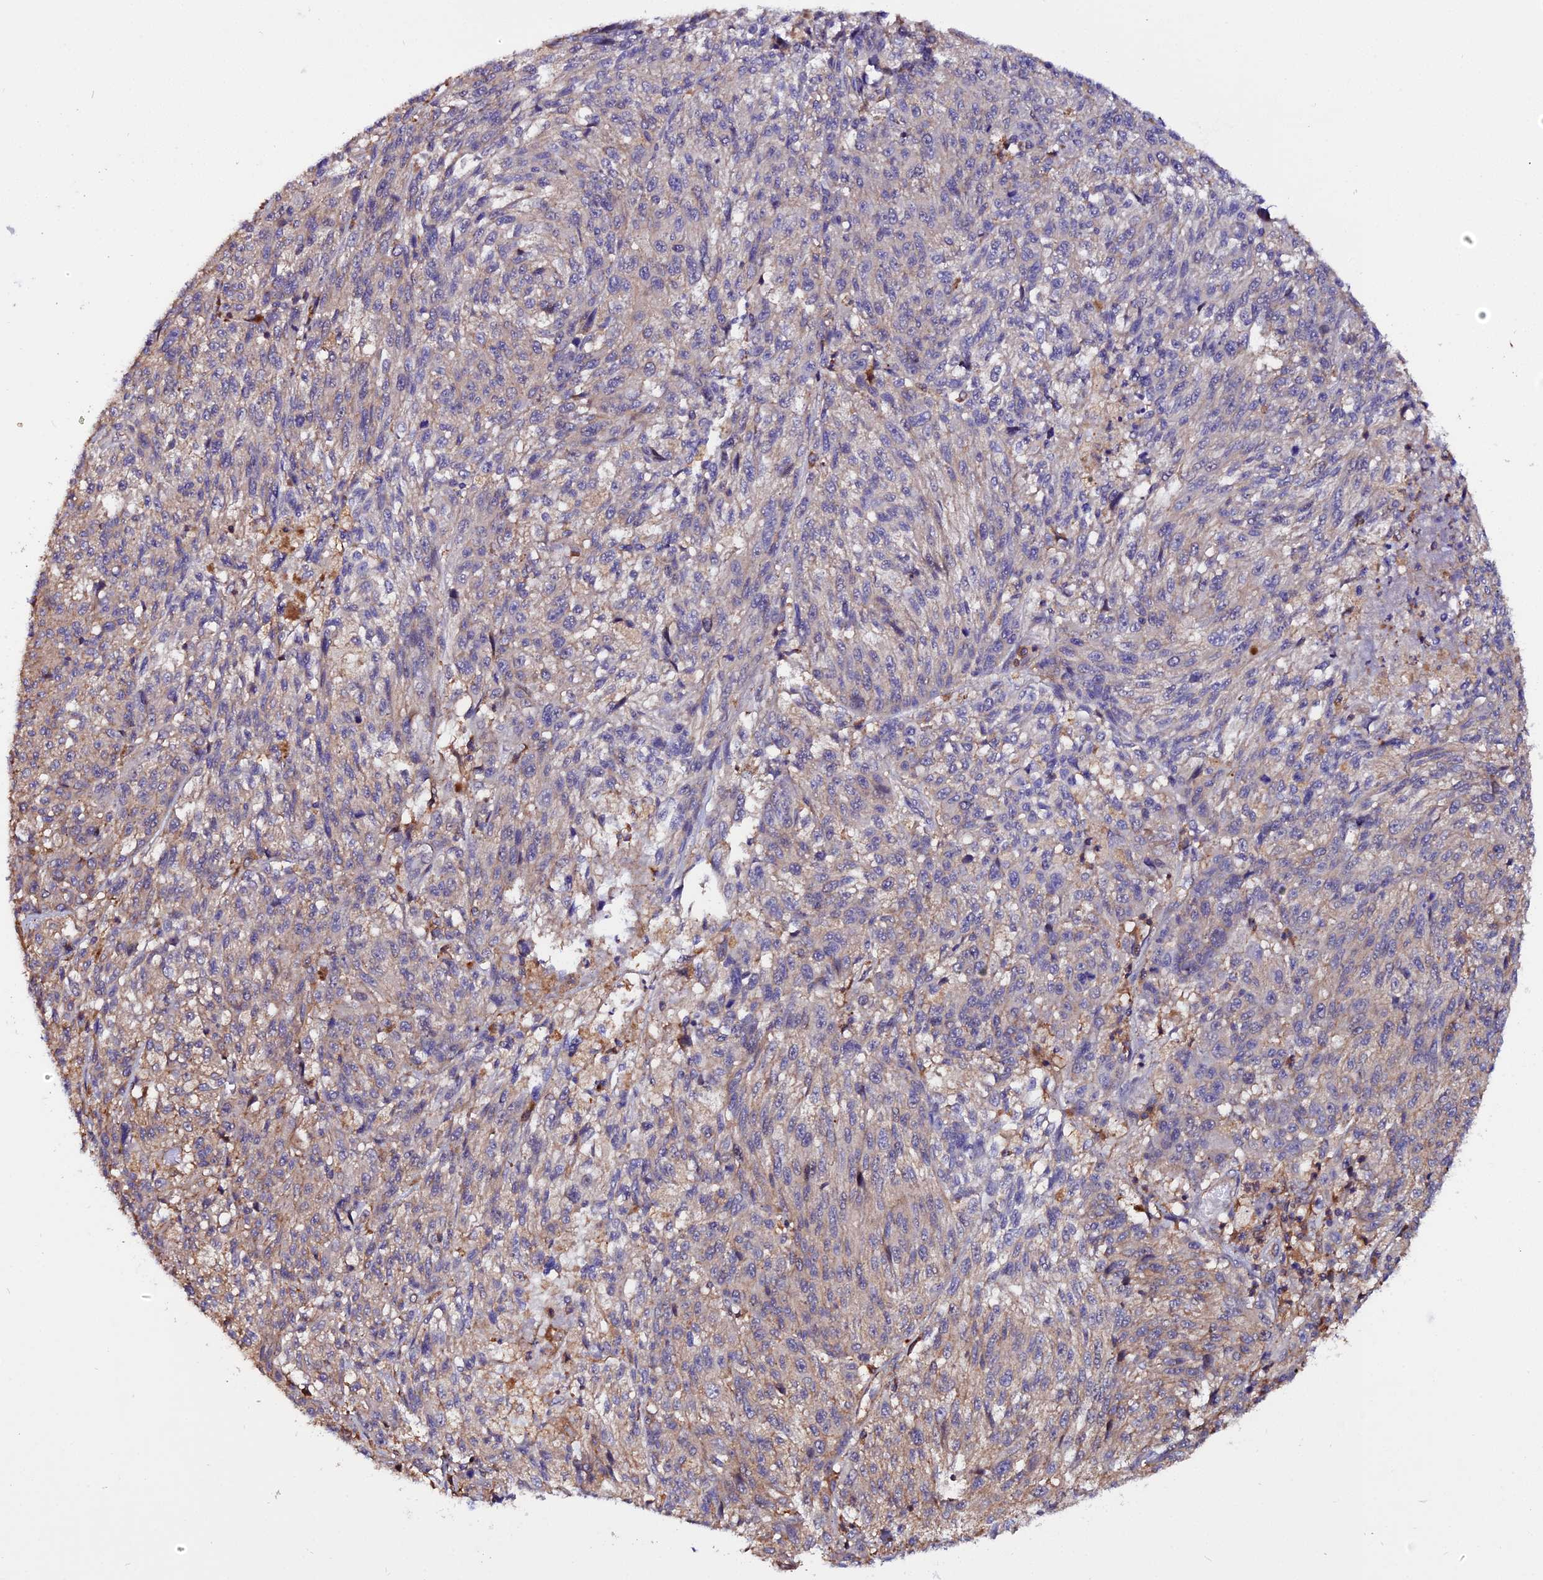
{"staining": {"intensity": "moderate", "quantity": "25%-75%", "location": "cytoplasmic/membranous"}, "tissue": "melanoma", "cell_type": "Tumor cells", "image_type": "cancer", "snomed": [{"axis": "morphology", "description": "Malignant melanoma, NOS"}, {"axis": "topography", "description": "Skin"}], "caption": "A micrograph of malignant melanoma stained for a protein reveals moderate cytoplasmic/membranous brown staining in tumor cells. The protein of interest is shown in brown color, while the nuclei are stained blue.", "gene": "USP17L15", "patient": {"sex": "male", "age": 53}}